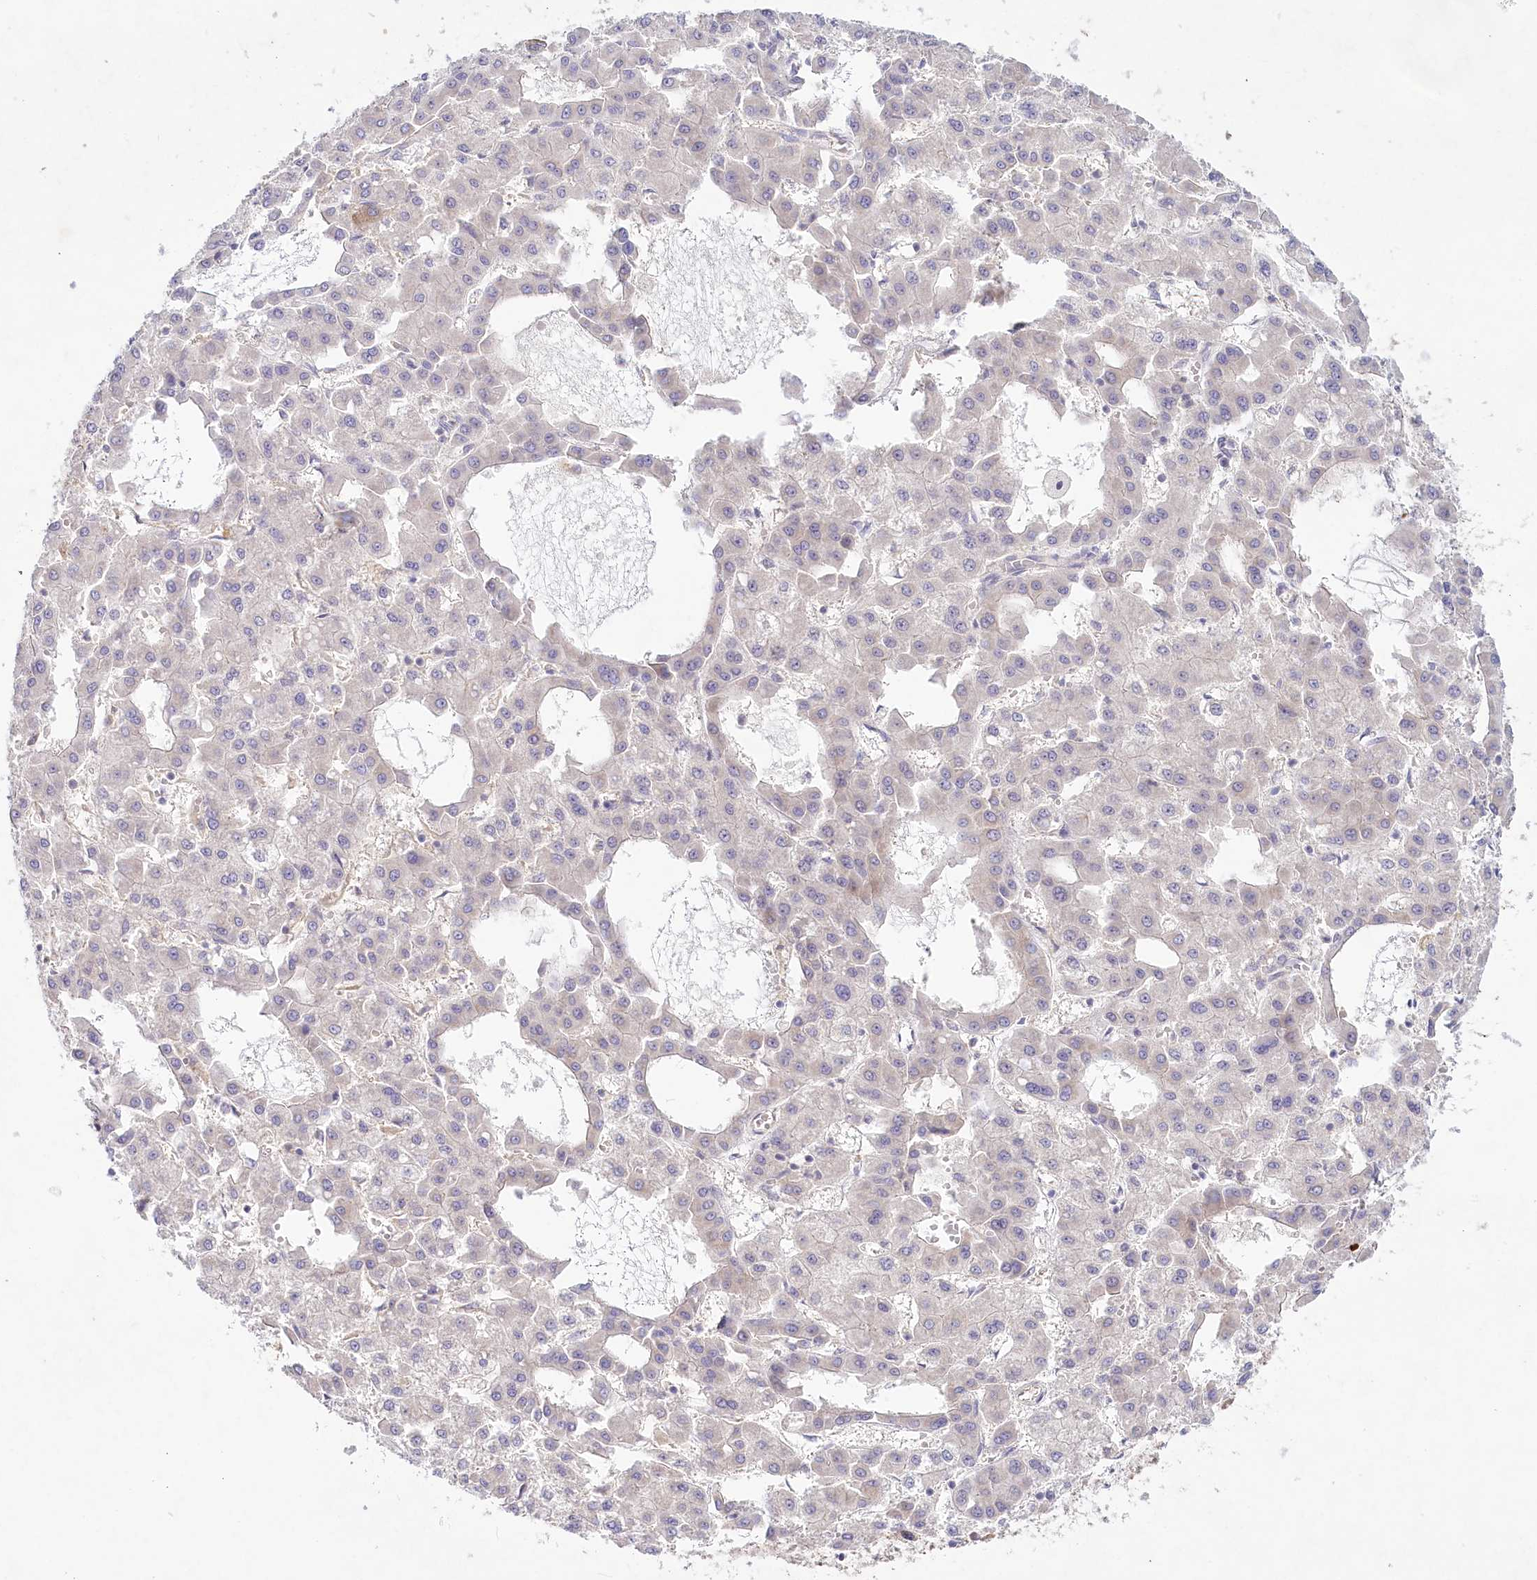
{"staining": {"intensity": "negative", "quantity": "none", "location": "none"}, "tissue": "liver cancer", "cell_type": "Tumor cells", "image_type": "cancer", "snomed": [{"axis": "morphology", "description": "Carcinoma, Hepatocellular, NOS"}, {"axis": "topography", "description": "Liver"}], "caption": "Human liver hepatocellular carcinoma stained for a protein using IHC shows no positivity in tumor cells.", "gene": "TNIP1", "patient": {"sex": "male", "age": 47}}